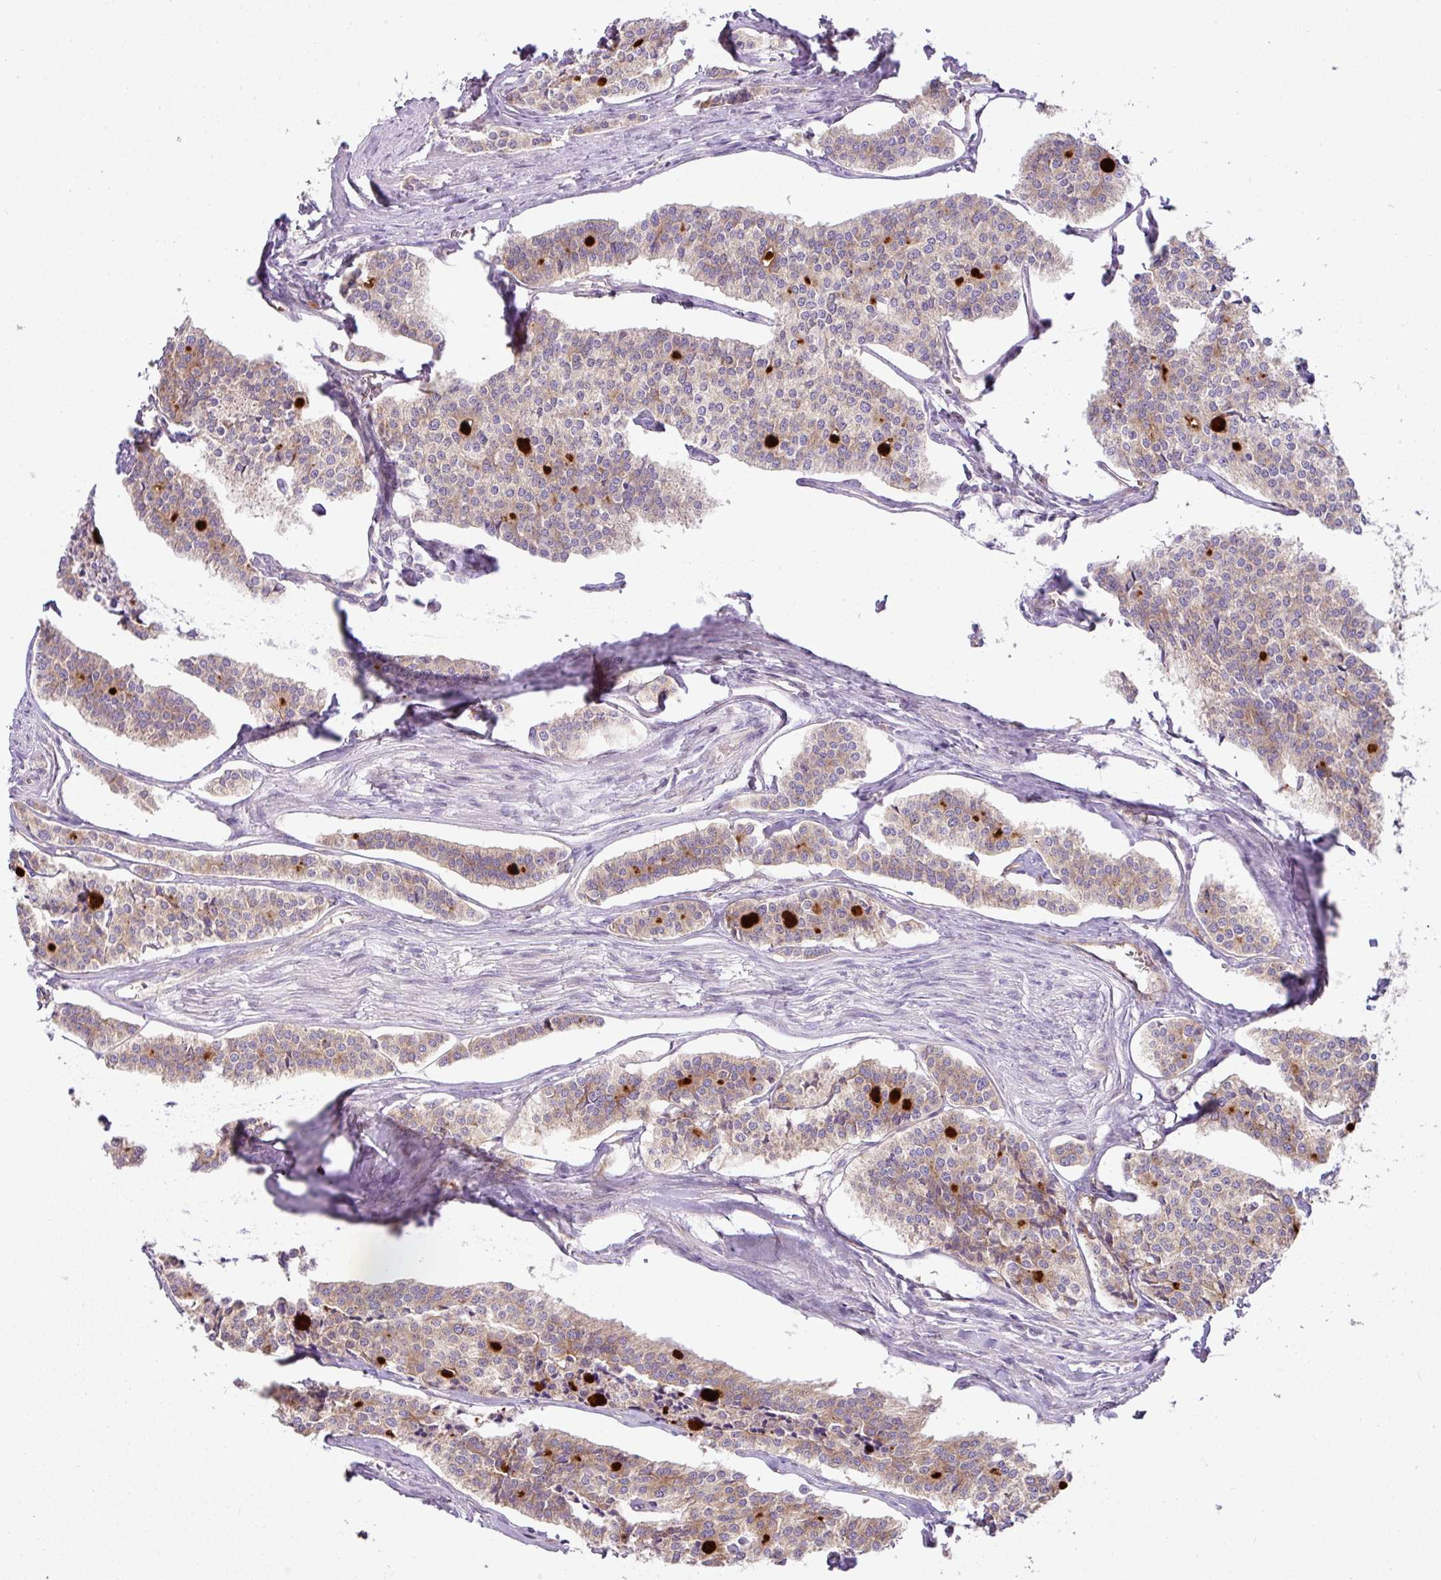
{"staining": {"intensity": "weak", "quantity": ">75%", "location": "cytoplasmic/membranous"}, "tissue": "carcinoid", "cell_type": "Tumor cells", "image_type": "cancer", "snomed": [{"axis": "morphology", "description": "Carcinoid, malignant, NOS"}, {"axis": "topography", "description": "Small intestine"}], "caption": "A brown stain shows weak cytoplasmic/membranous expression of a protein in malignant carcinoid tumor cells.", "gene": "COX18", "patient": {"sex": "male", "age": 63}}